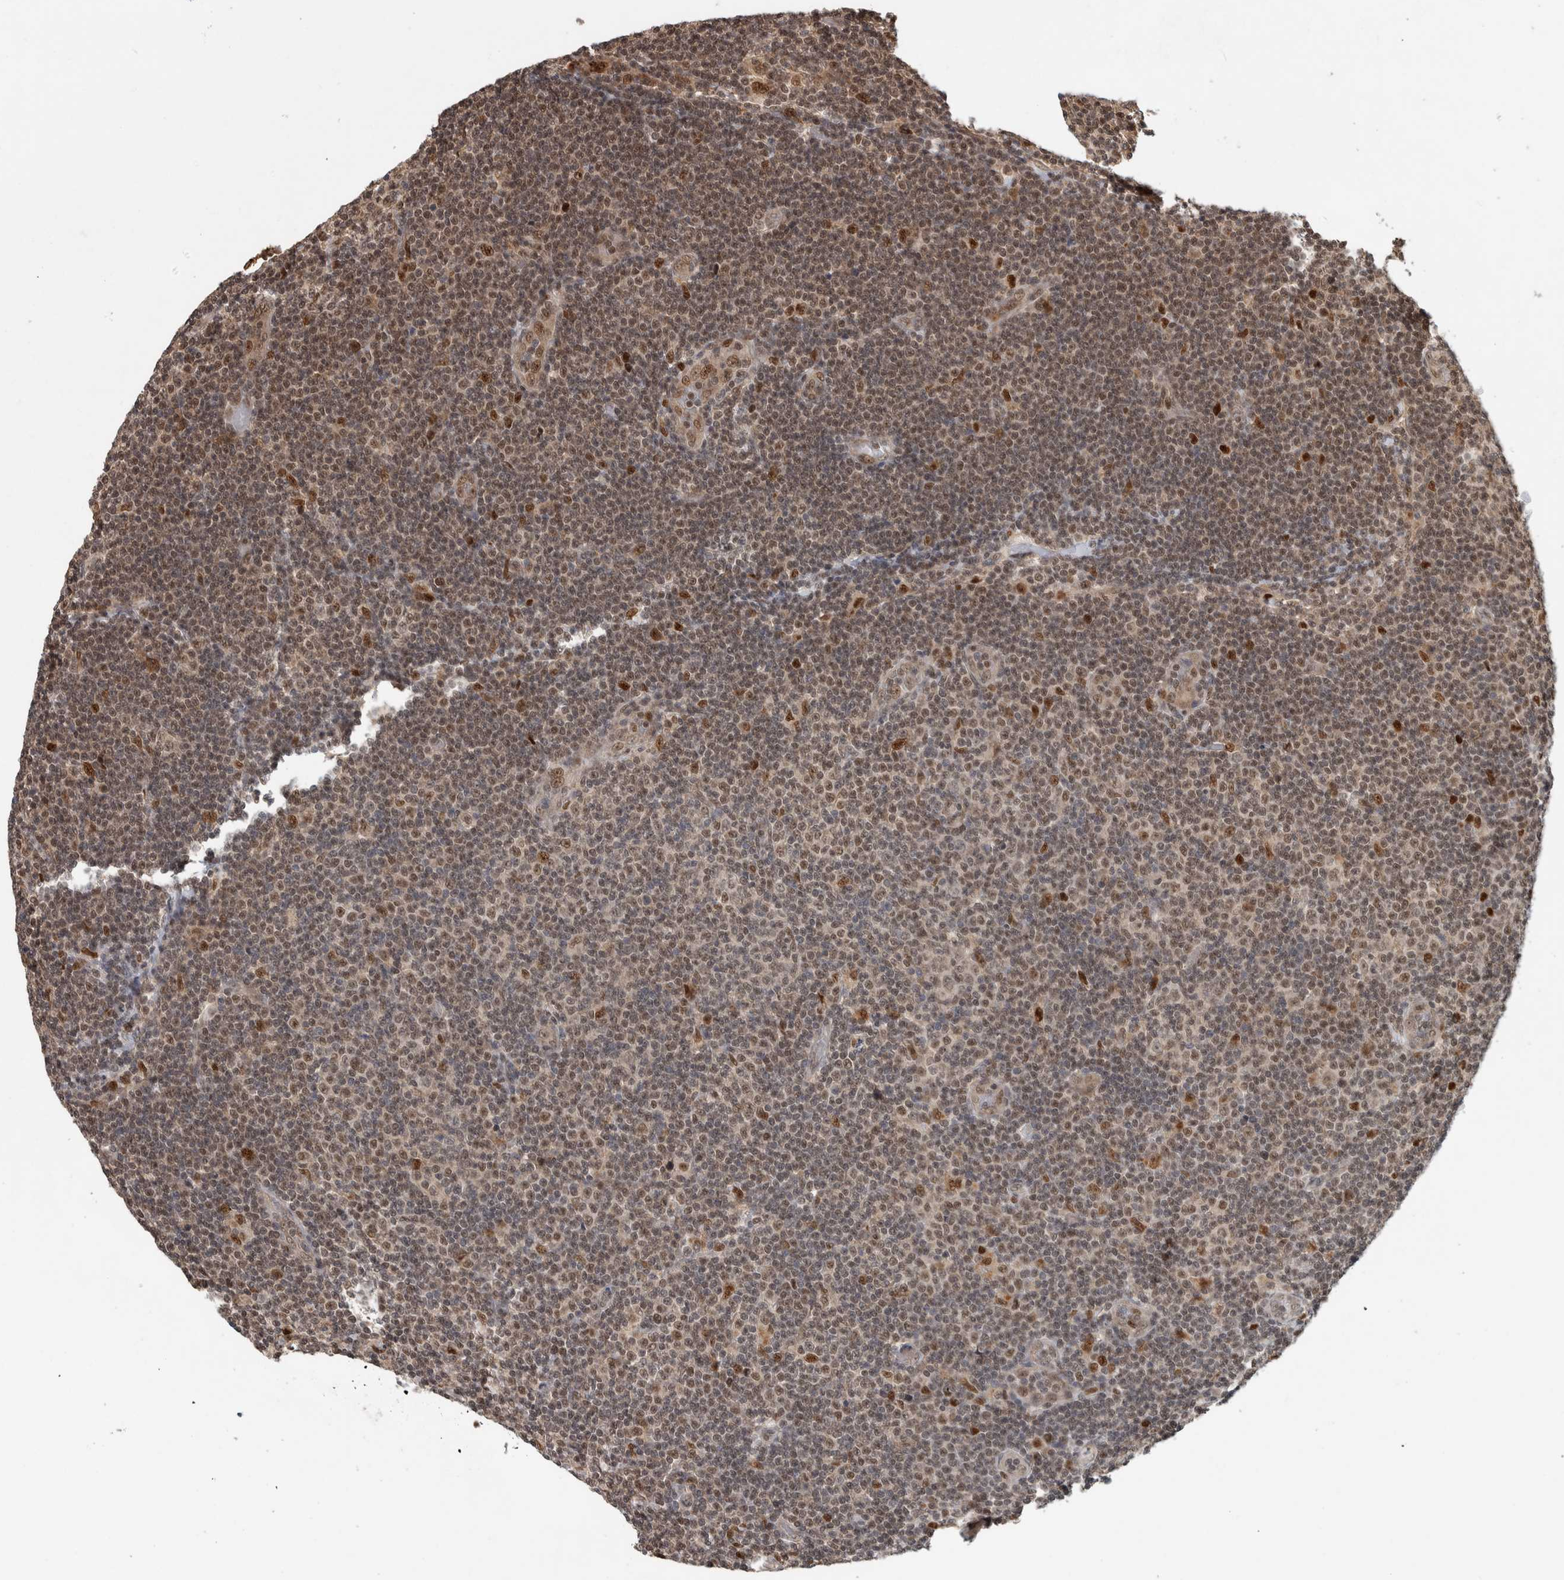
{"staining": {"intensity": "moderate", "quantity": ">75%", "location": "nuclear"}, "tissue": "lymphoma", "cell_type": "Tumor cells", "image_type": "cancer", "snomed": [{"axis": "morphology", "description": "Malignant lymphoma, non-Hodgkin's type, Low grade"}, {"axis": "topography", "description": "Lymph node"}], "caption": "DAB (3,3'-diaminobenzidine) immunohistochemical staining of human low-grade malignant lymphoma, non-Hodgkin's type demonstrates moderate nuclear protein staining in approximately >75% of tumor cells.", "gene": "RPS6KA4", "patient": {"sex": "male", "age": 83}}